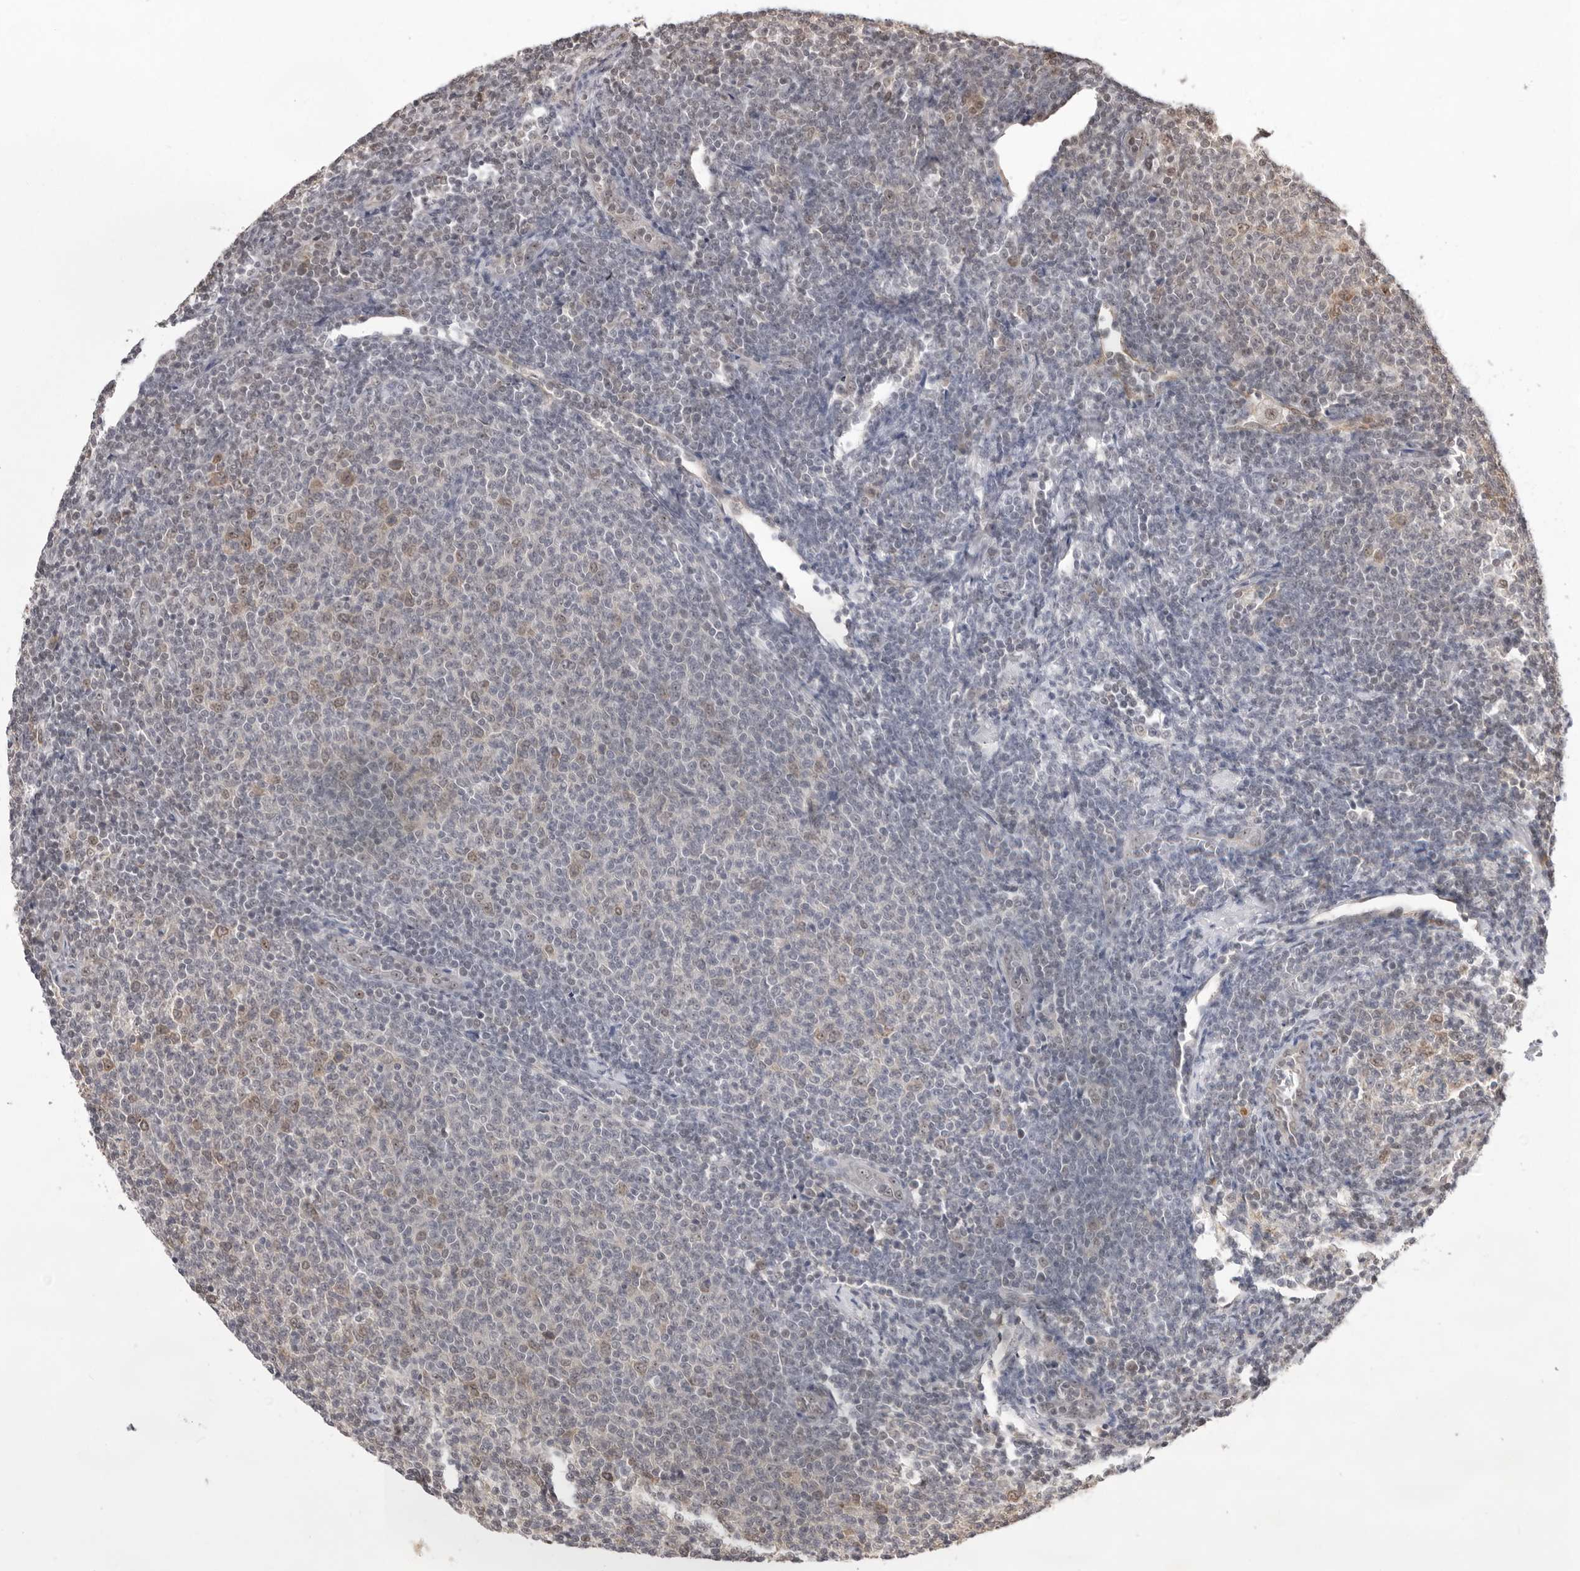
{"staining": {"intensity": "weak", "quantity": "<25%", "location": "cytoplasmic/membranous,nuclear"}, "tissue": "lymphoma", "cell_type": "Tumor cells", "image_type": "cancer", "snomed": [{"axis": "morphology", "description": "Malignant lymphoma, non-Hodgkin's type, Low grade"}, {"axis": "topography", "description": "Lymph node"}], "caption": "Image shows no significant protein positivity in tumor cells of lymphoma.", "gene": "EXOSC10", "patient": {"sex": "male", "age": 66}}